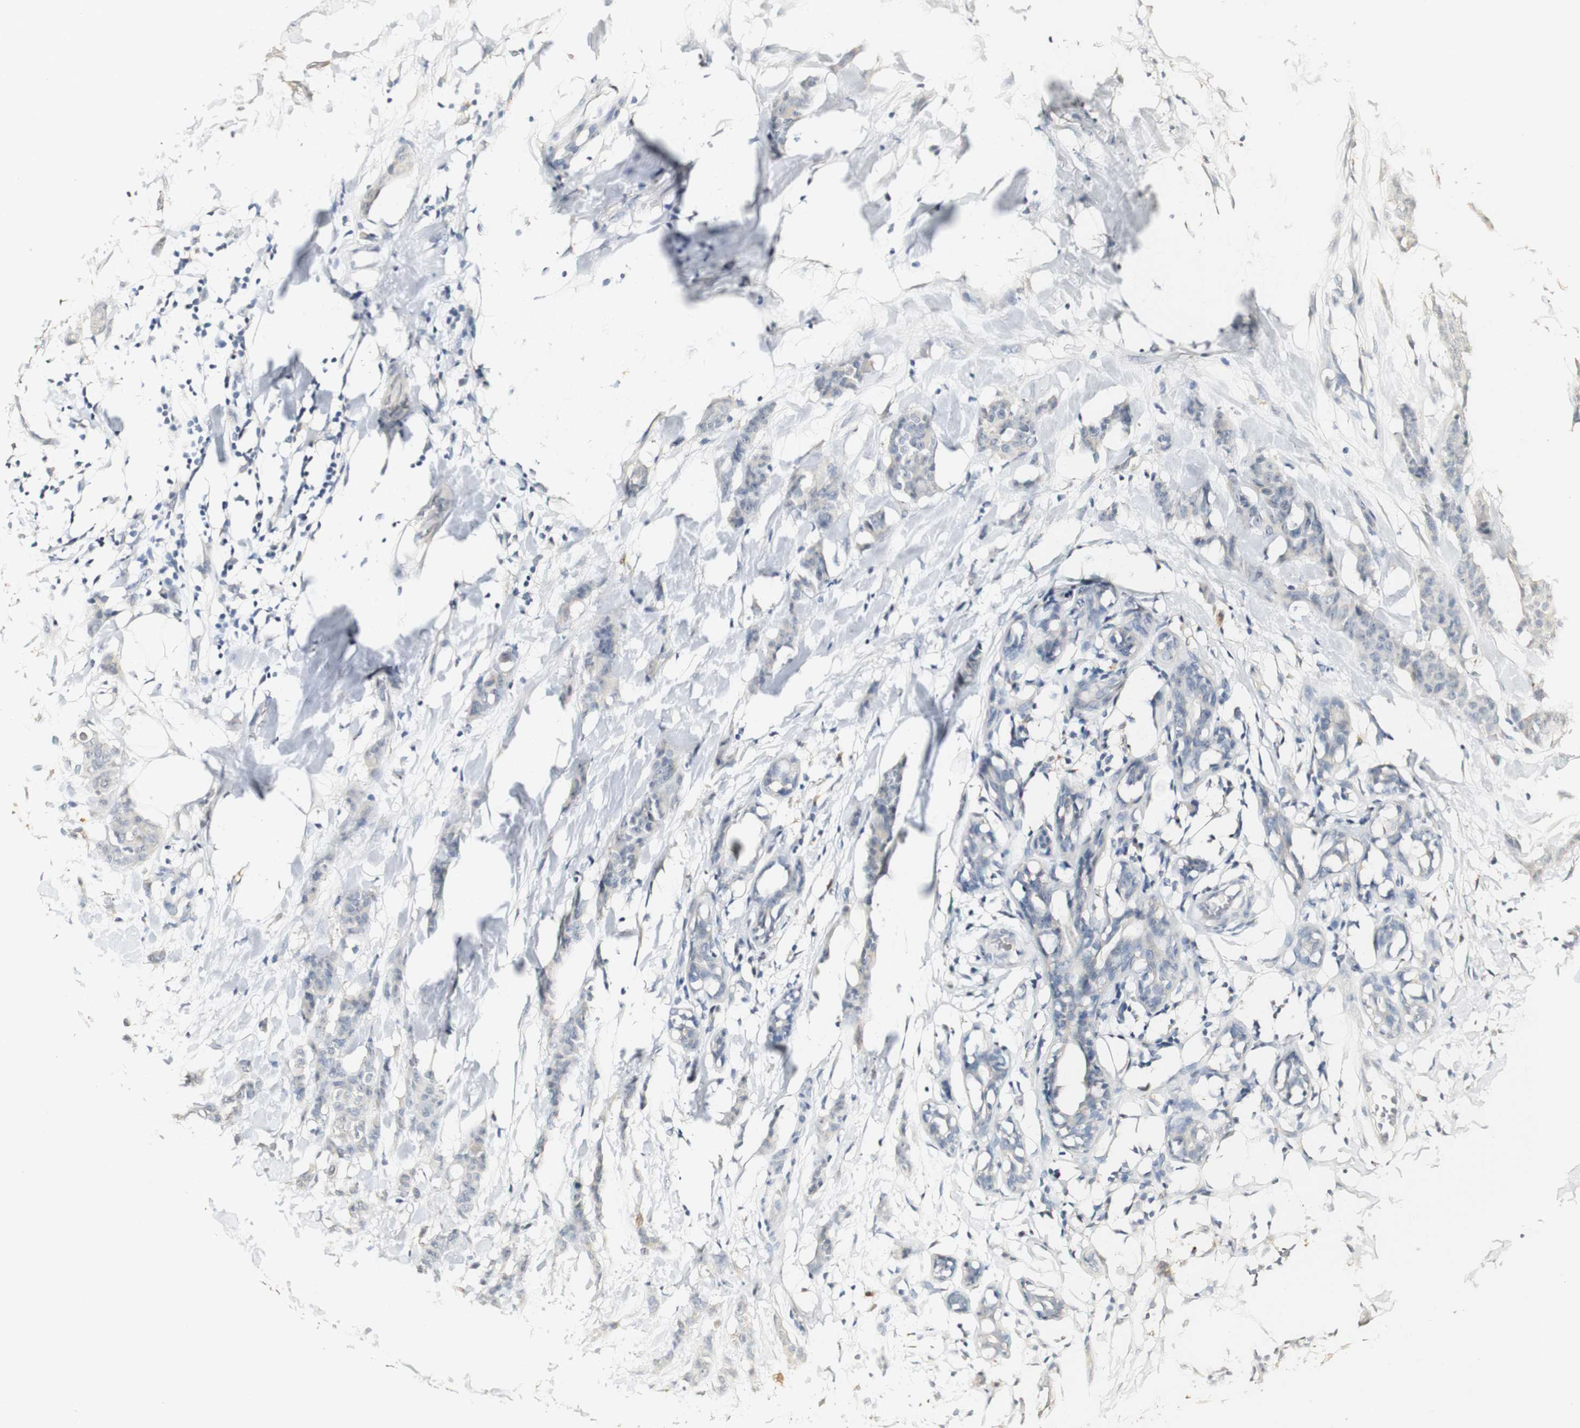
{"staining": {"intensity": "negative", "quantity": "none", "location": "none"}, "tissue": "breast cancer", "cell_type": "Tumor cells", "image_type": "cancer", "snomed": [{"axis": "morphology", "description": "Normal tissue, NOS"}, {"axis": "morphology", "description": "Duct carcinoma"}, {"axis": "topography", "description": "Breast"}], "caption": "IHC of breast cancer demonstrates no expression in tumor cells.", "gene": "SYT7", "patient": {"sex": "female", "age": 40}}